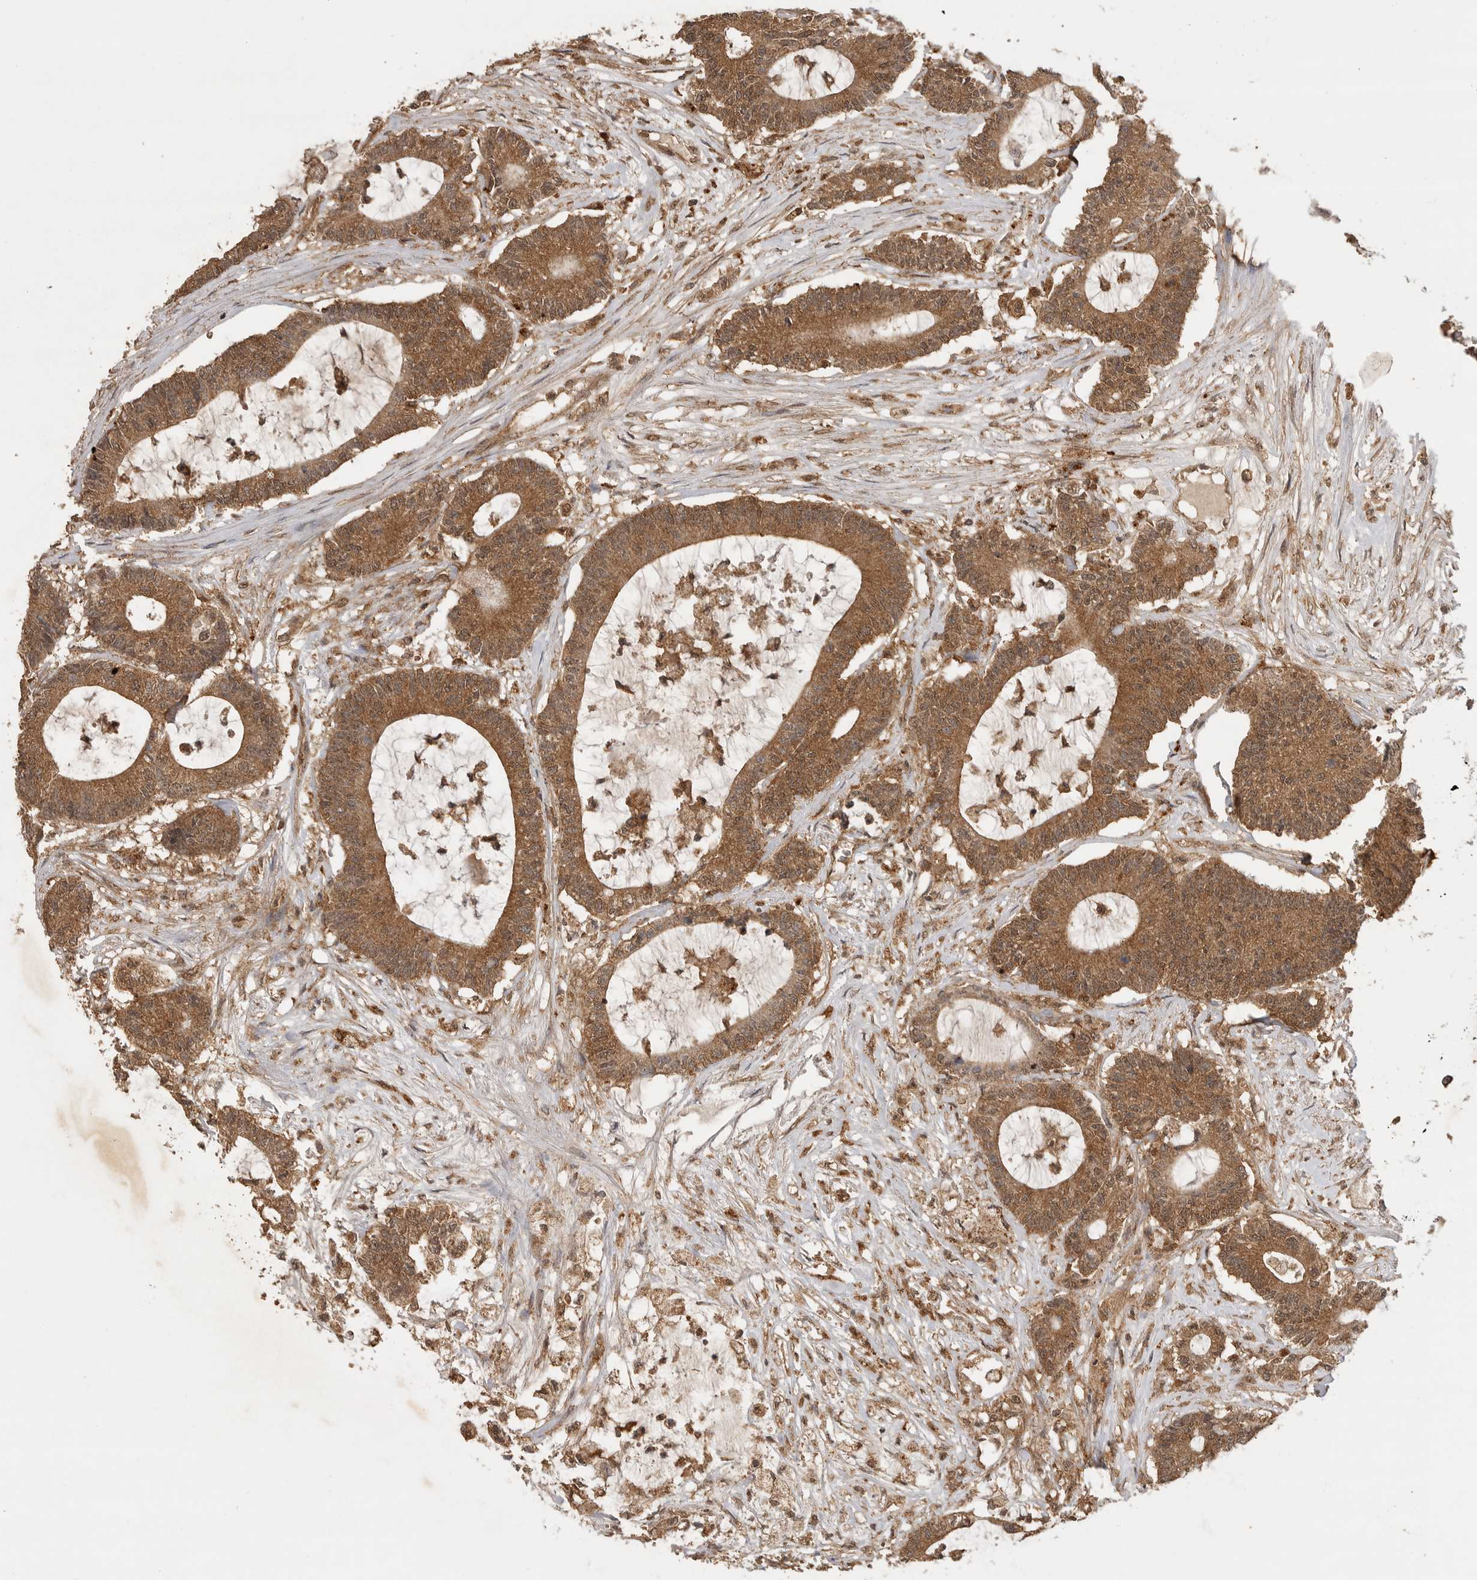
{"staining": {"intensity": "moderate", "quantity": ">75%", "location": "cytoplasmic/membranous,nuclear"}, "tissue": "colorectal cancer", "cell_type": "Tumor cells", "image_type": "cancer", "snomed": [{"axis": "morphology", "description": "Adenocarcinoma, NOS"}, {"axis": "topography", "description": "Colon"}], "caption": "A medium amount of moderate cytoplasmic/membranous and nuclear staining is identified in about >75% of tumor cells in colorectal cancer (adenocarcinoma) tissue. (brown staining indicates protein expression, while blue staining denotes nuclei).", "gene": "ICOSLG", "patient": {"sex": "female", "age": 84}}